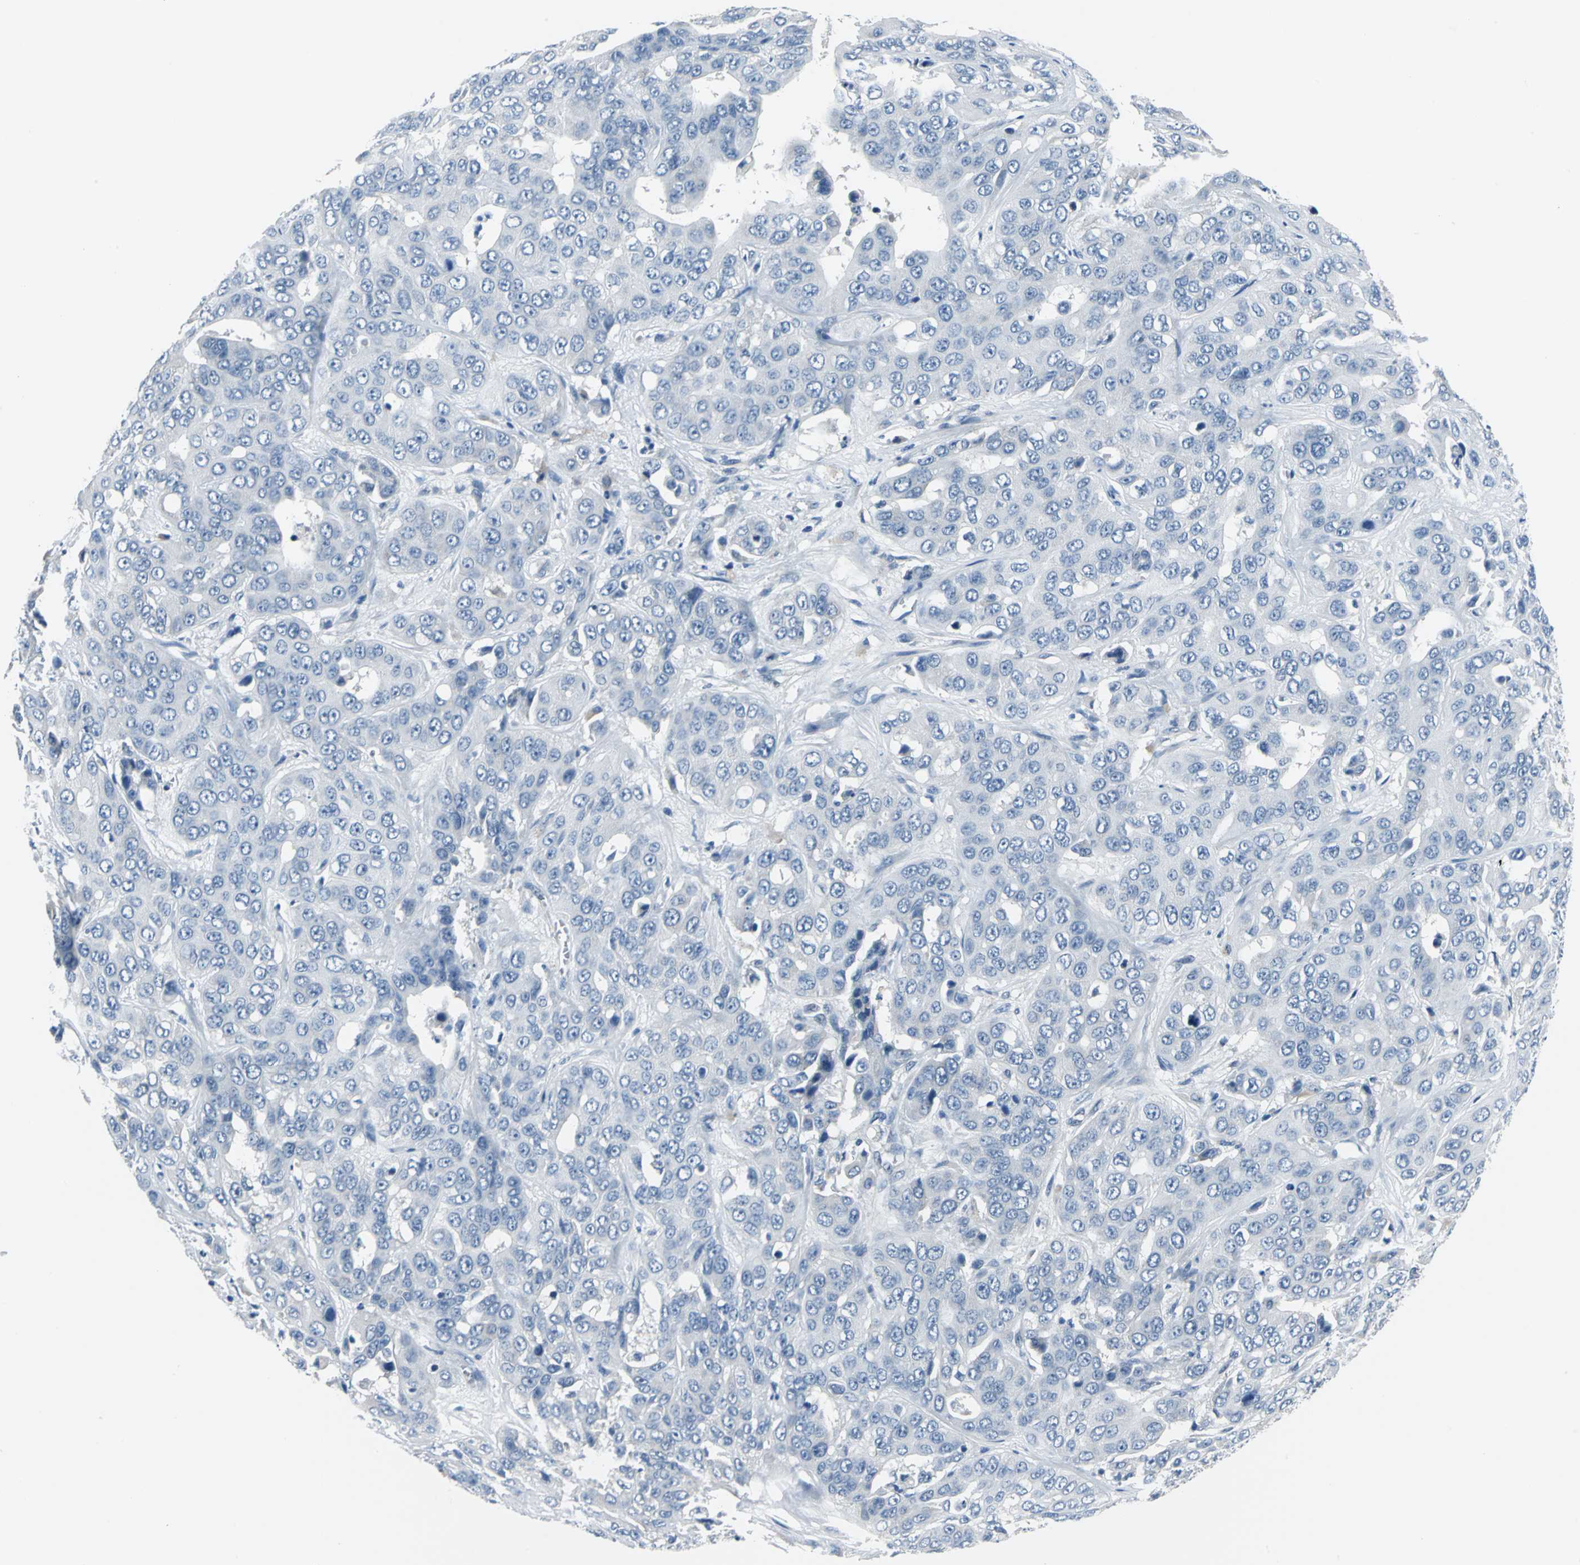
{"staining": {"intensity": "negative", "quantity": "none", "location": "none"}, "tissue": "liver cancer", "cell_type": "Tumor cells", "image_type": "cancer", "snomed": [{"axis": "morphology", "description": "Cholangiocarcinoma"}, {"axis": "topography", "description": "Liver"}], "caption": "Histopathology image shows no significant protein expression in tumor cells of liver cancer.", "gene": "ZNF415", "patient": {"sex": "female", "age": 52}}